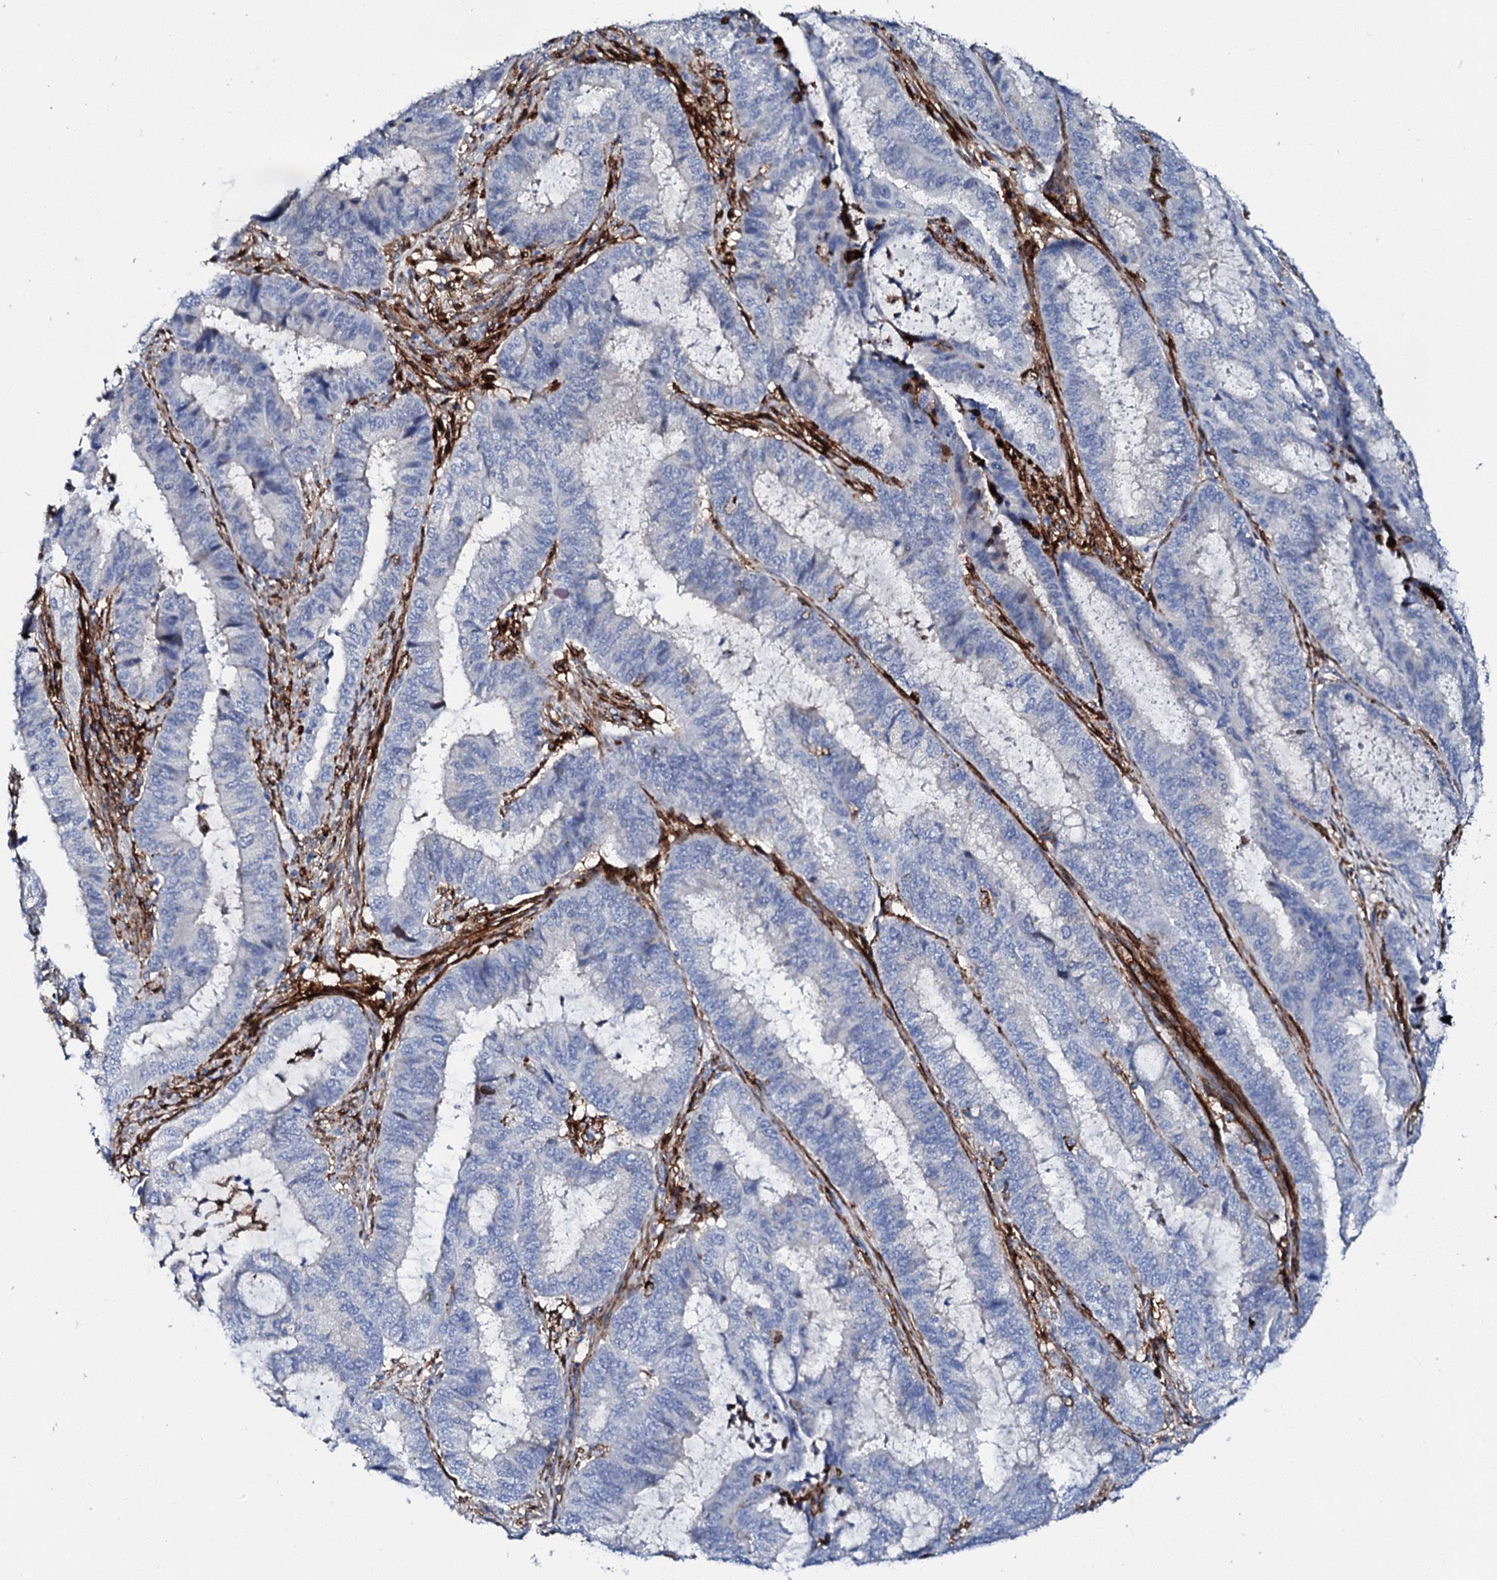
{"staining": {"intensity": "negative", "quantity": "none", "location": "none"}, "tissue": "endometrial cancer", "cell_type": "Tumor cells", "image_type": "cancer", "snomed": [{"axis": "morphology", "description": "Adenocarcinoma, NOS"}, {"axis": "topography", "description": "Endometrium"}], "caption": "Tumor cells are negative for brown protein staining in adenocarcinoma (endometrial). (Stains: DAB (3,3'-diaminobenzidine) immunohistochemistry (IHC) with hematoxylin counter stain, Microscopy: brightfield microscopy at high magnification).", "gene": "MED13L", "patient": {"sex": "female", "age": 51}}